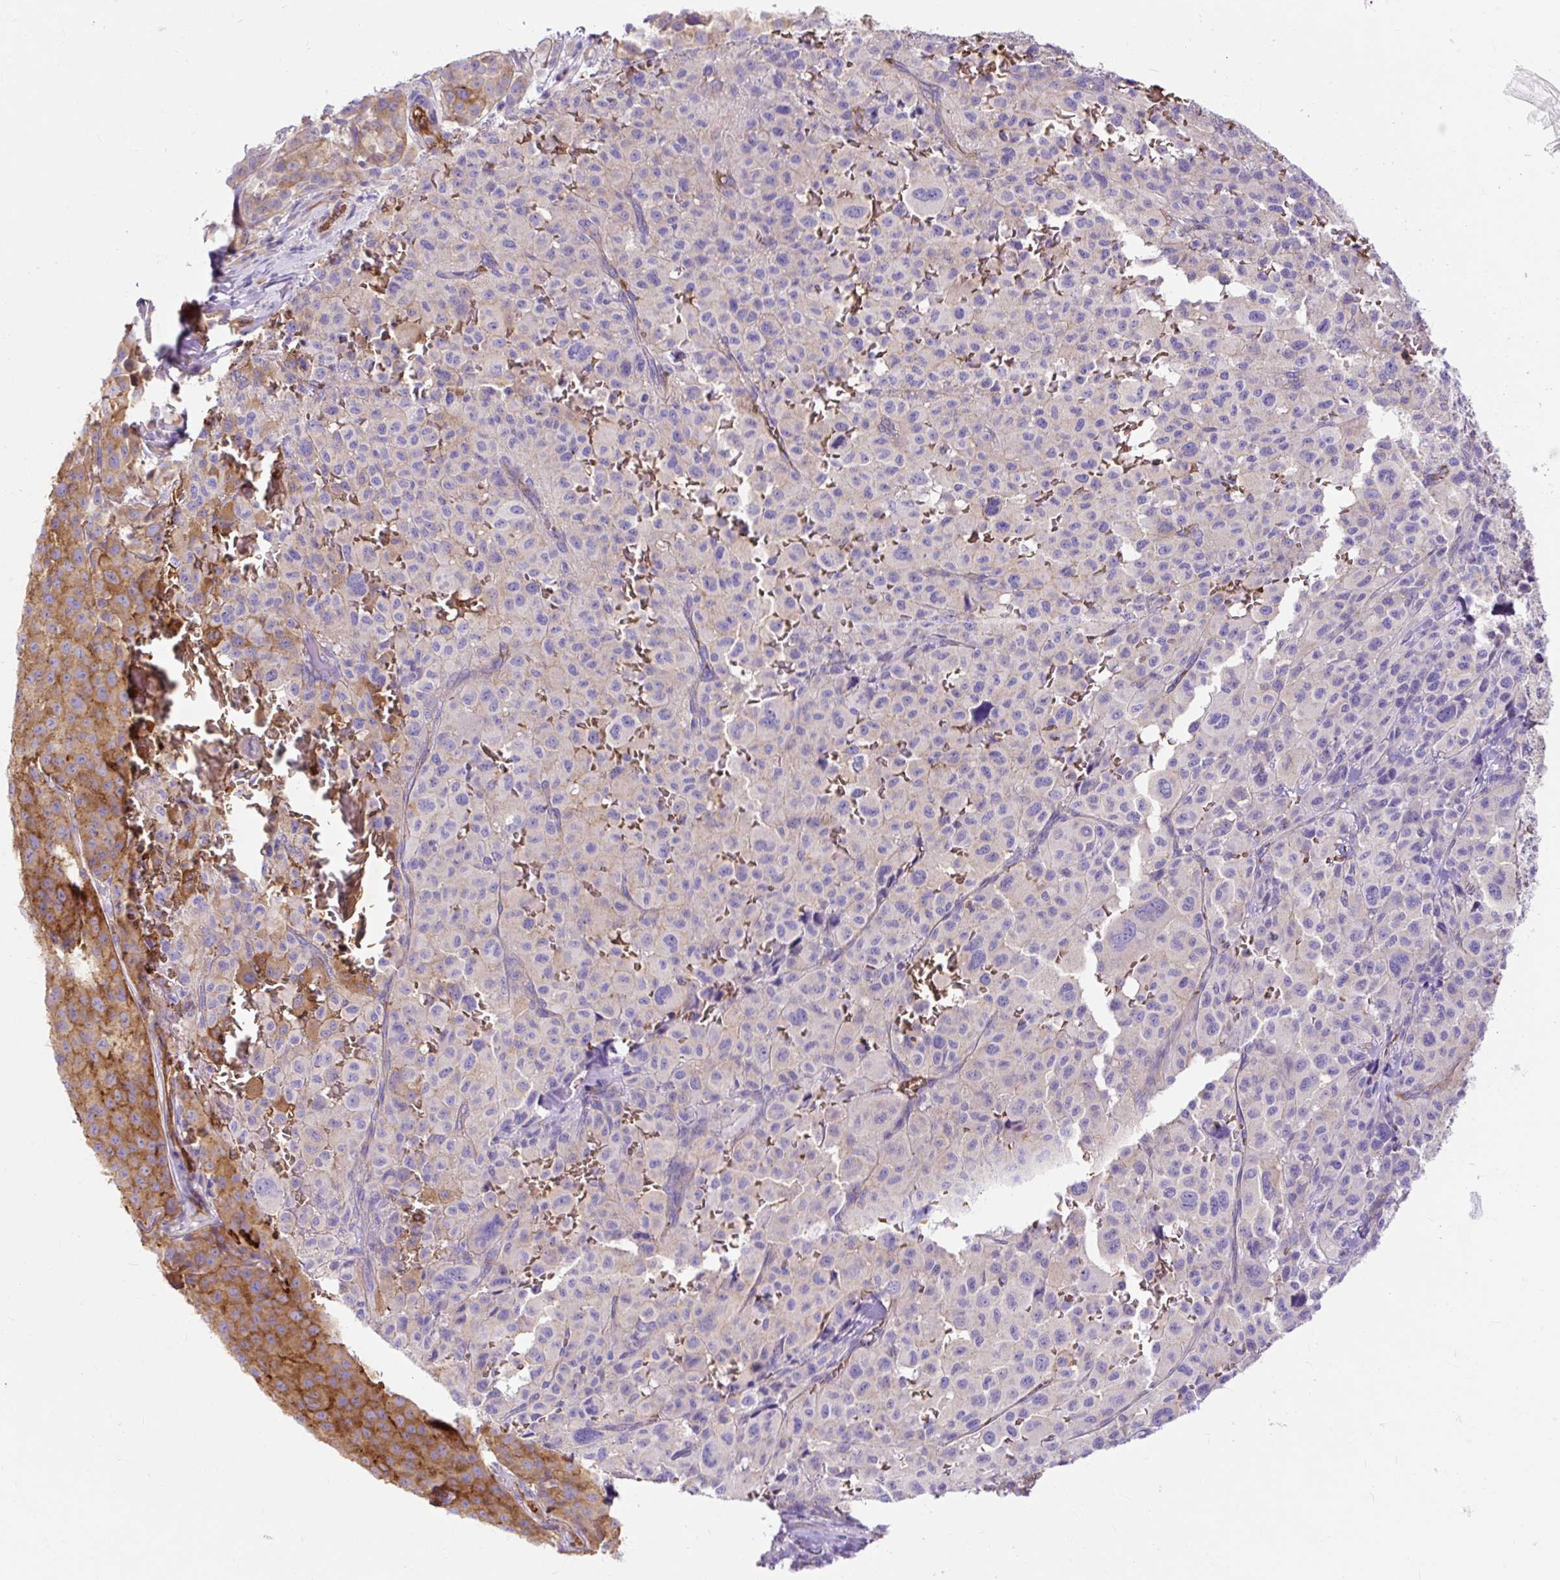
{"staining": {"intensity": "moderate", "quantity": "<25%", "location": "cytoplasmic/membranous"}, "tissue": "melanoma", "cell_type": "Tumor cells", "image_type": "cancer", "snomed": [{"axis": "morphology", "description": "Malignant melanoma, NOS"}, {"axis": "topography", "description": "Skin"}], "caption": "Immunohistochemical staining of human melanoma displays low levels of moderate cytoplasmic/membranous protein positivity in approximately <25% of tumor cells. The staining is performed using DAB brown chromogen to label protein expression. The nuclei are counter-stained blue using hematoxylin.", "gene": "HIP1R", "patient": {"sex": "female", "age": 74}}